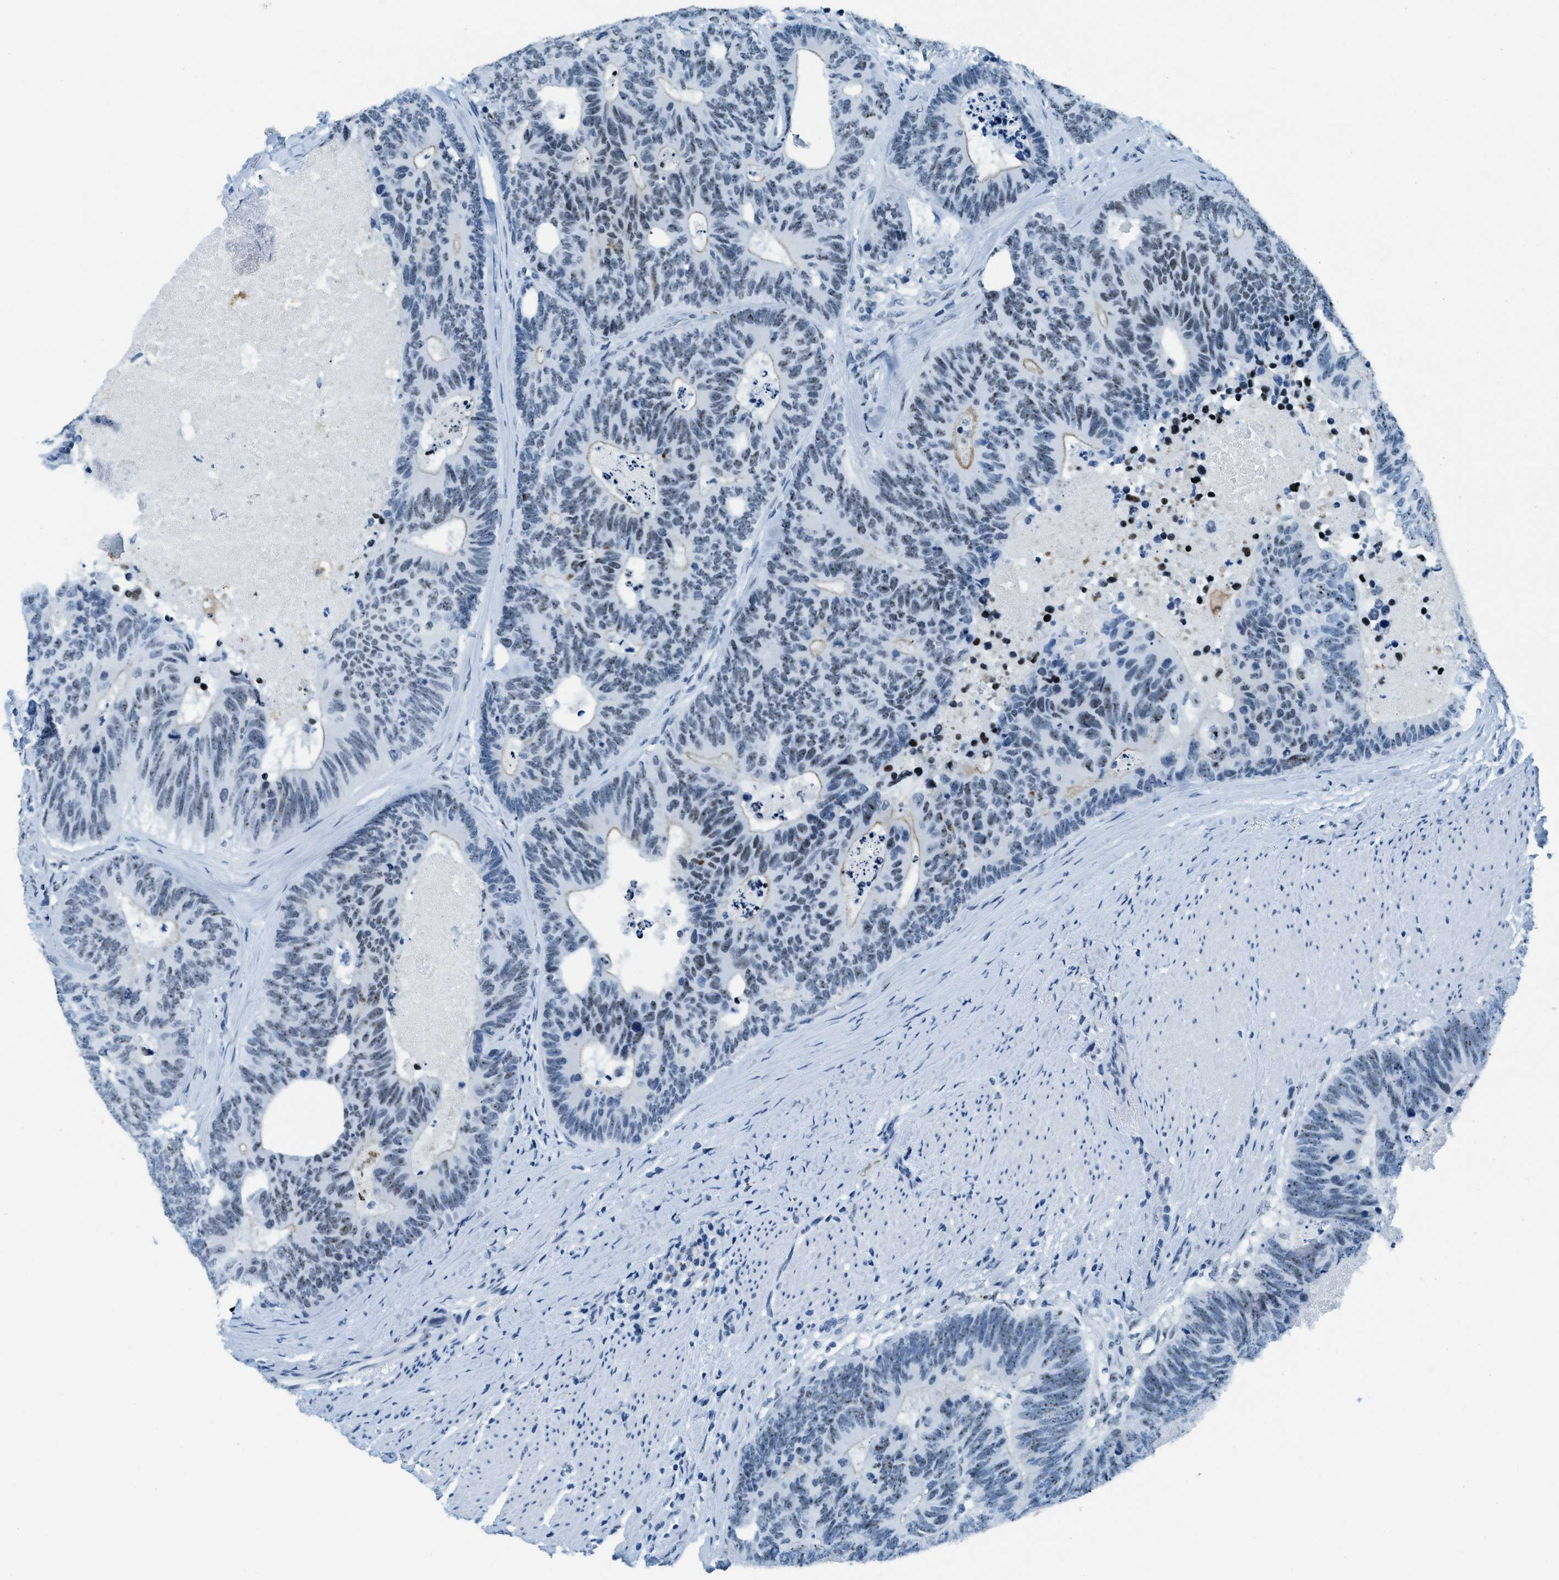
{"staining": {"intensity": "weak", "quantity": "25%-75%", "location": "nuclear"}, "tissue": "colorectal cancer", "cell_type": "Tumor cells", "image_type": "cancer", "snomed": [{"axis": "morphology", "description": "Adenocarcinoma, NOS"}, {"axis": "topography", "description": "Colon"}], "caption": "Colorectal cancer (adenocarcinoma) stained with DAB IHC reveals low levels of weak nuclear expression in about 25%-75% of tumor cells. (Stains: DAB in brown, nuclei in blue, Microscopy: brightfield microscopy at high magnification).", "gene": "PLA2G2A", "patient": {"sex": "female", "age": 67}}